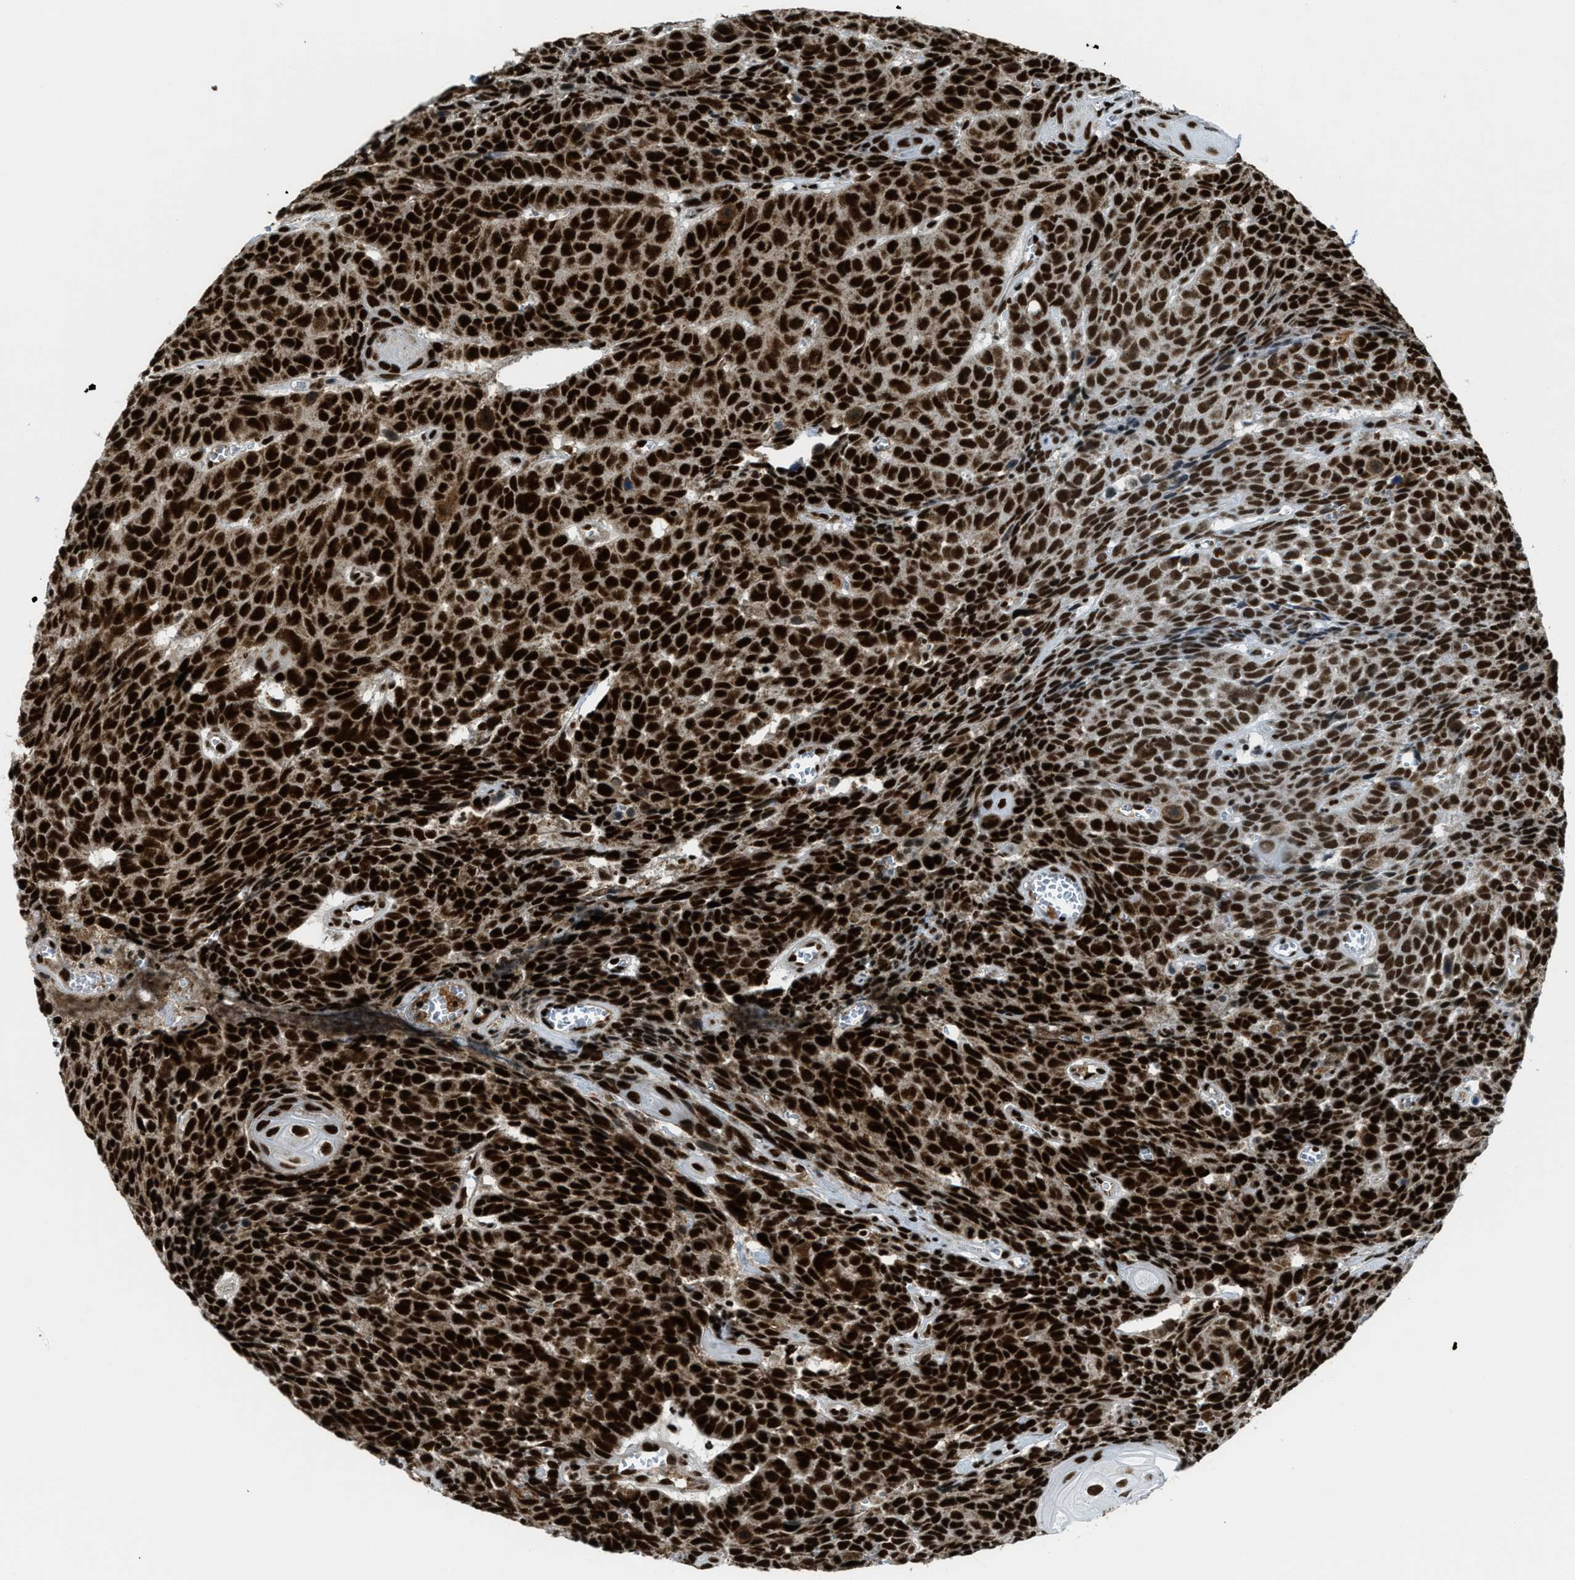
{"staining": {"intensity": "strong", "quantity": ">75%", "location": "nuclear"}, "tissue": "head and neck cancer", "cell_type": "Tumor cells", "image_type": "cancer", "snomed": [{"axis": "morphology", "description": "Squamous cell carcinoma, NOS"}, {"axis": "topography", "description": "Head-Neck"}], "caption": "Head and neck cancer stained for a protein (brown) displays strong nuclear positive staining in about >75% of tumor cells.", "gene": "GABPB1", "patient": {"sex": "male", "age": 66}}